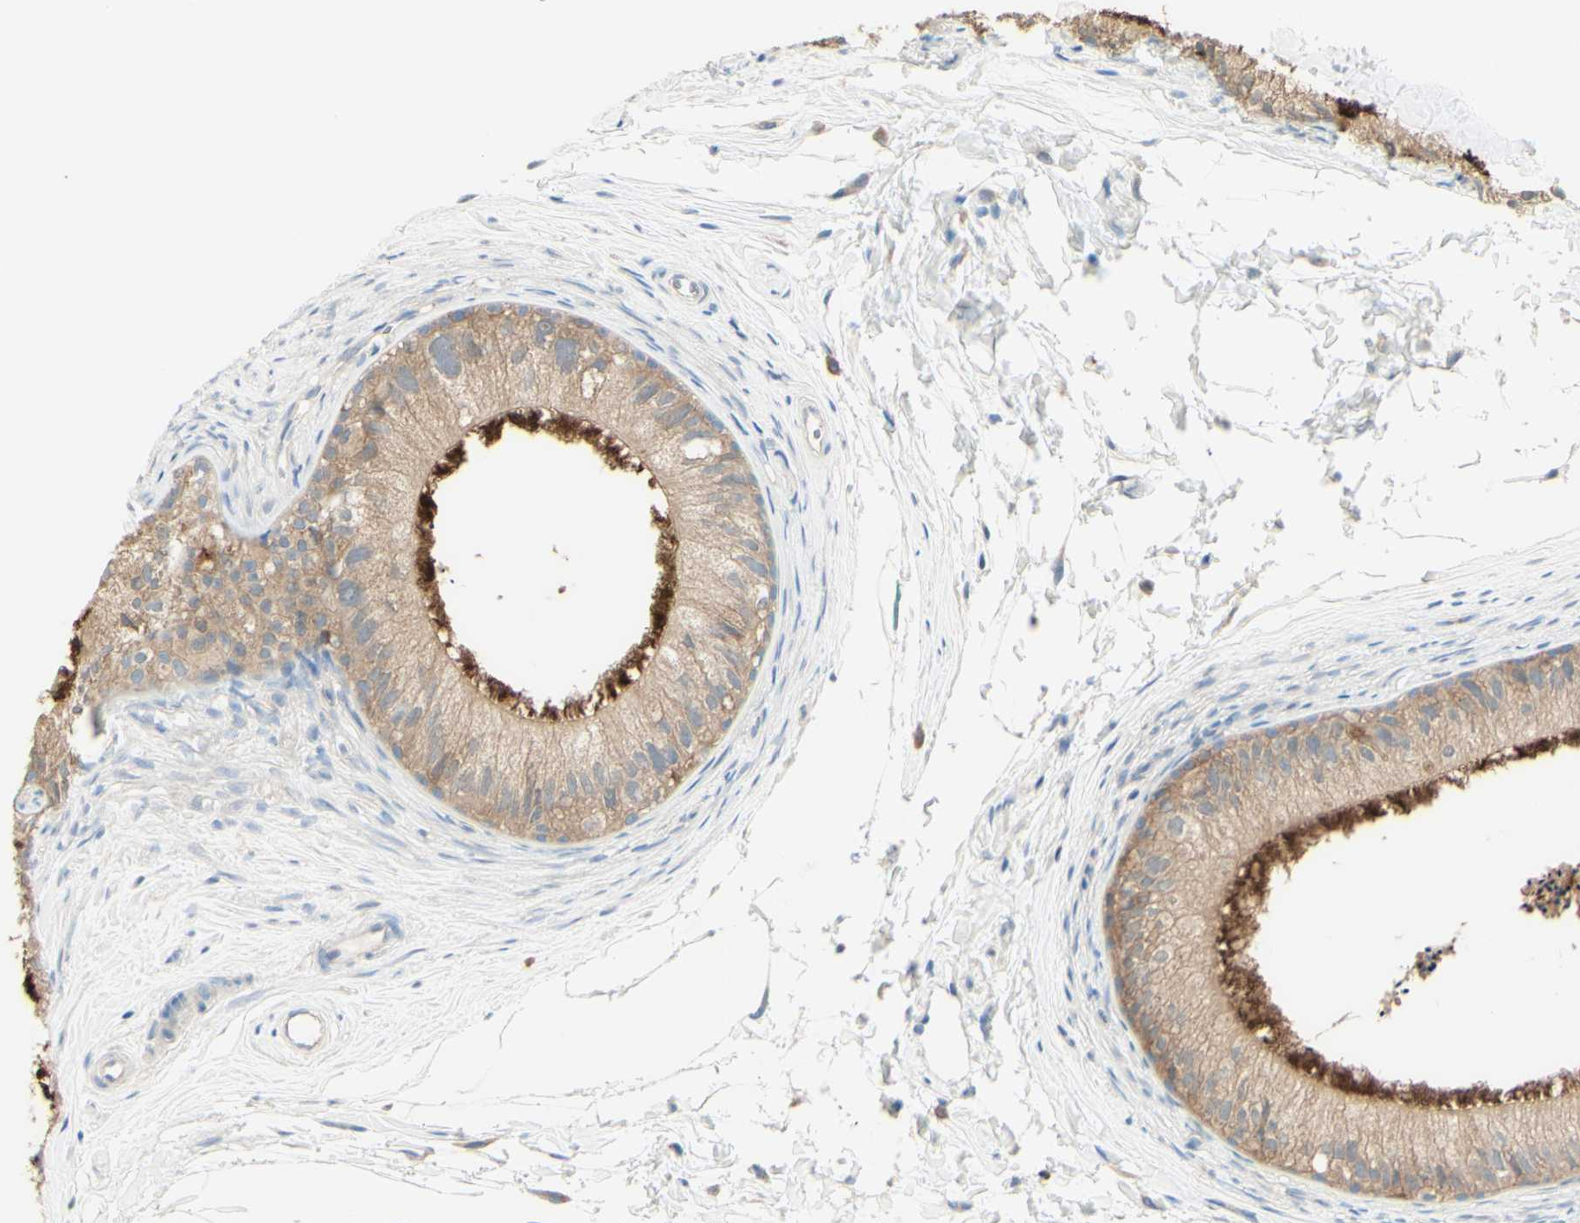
{"staining": {"intensity": "strong", "quantity": "25%-75%", "location": "cytoplasmic/membranous"}, "tissue": "epididymis", "cell_type": "Glandular cells", "image_type": "normal", "snomed": [{"axis": "morphology", "description": "Normal tissue, NOS"}, {"axis": "topography", "description": "Epididymis"}], "caption": "Glandular cells exhibit strong cytoplasmic/membranous staining in about 25%-75% of cells in normal epididymis. Using DAB (3,3'-diaminobenzidine) (brown) and hematoxylin (blue) stains, captured at high magnification using brightfield microscopy.", "gene": "MTM1", "patient": {"sex": "male", "age": 56}}